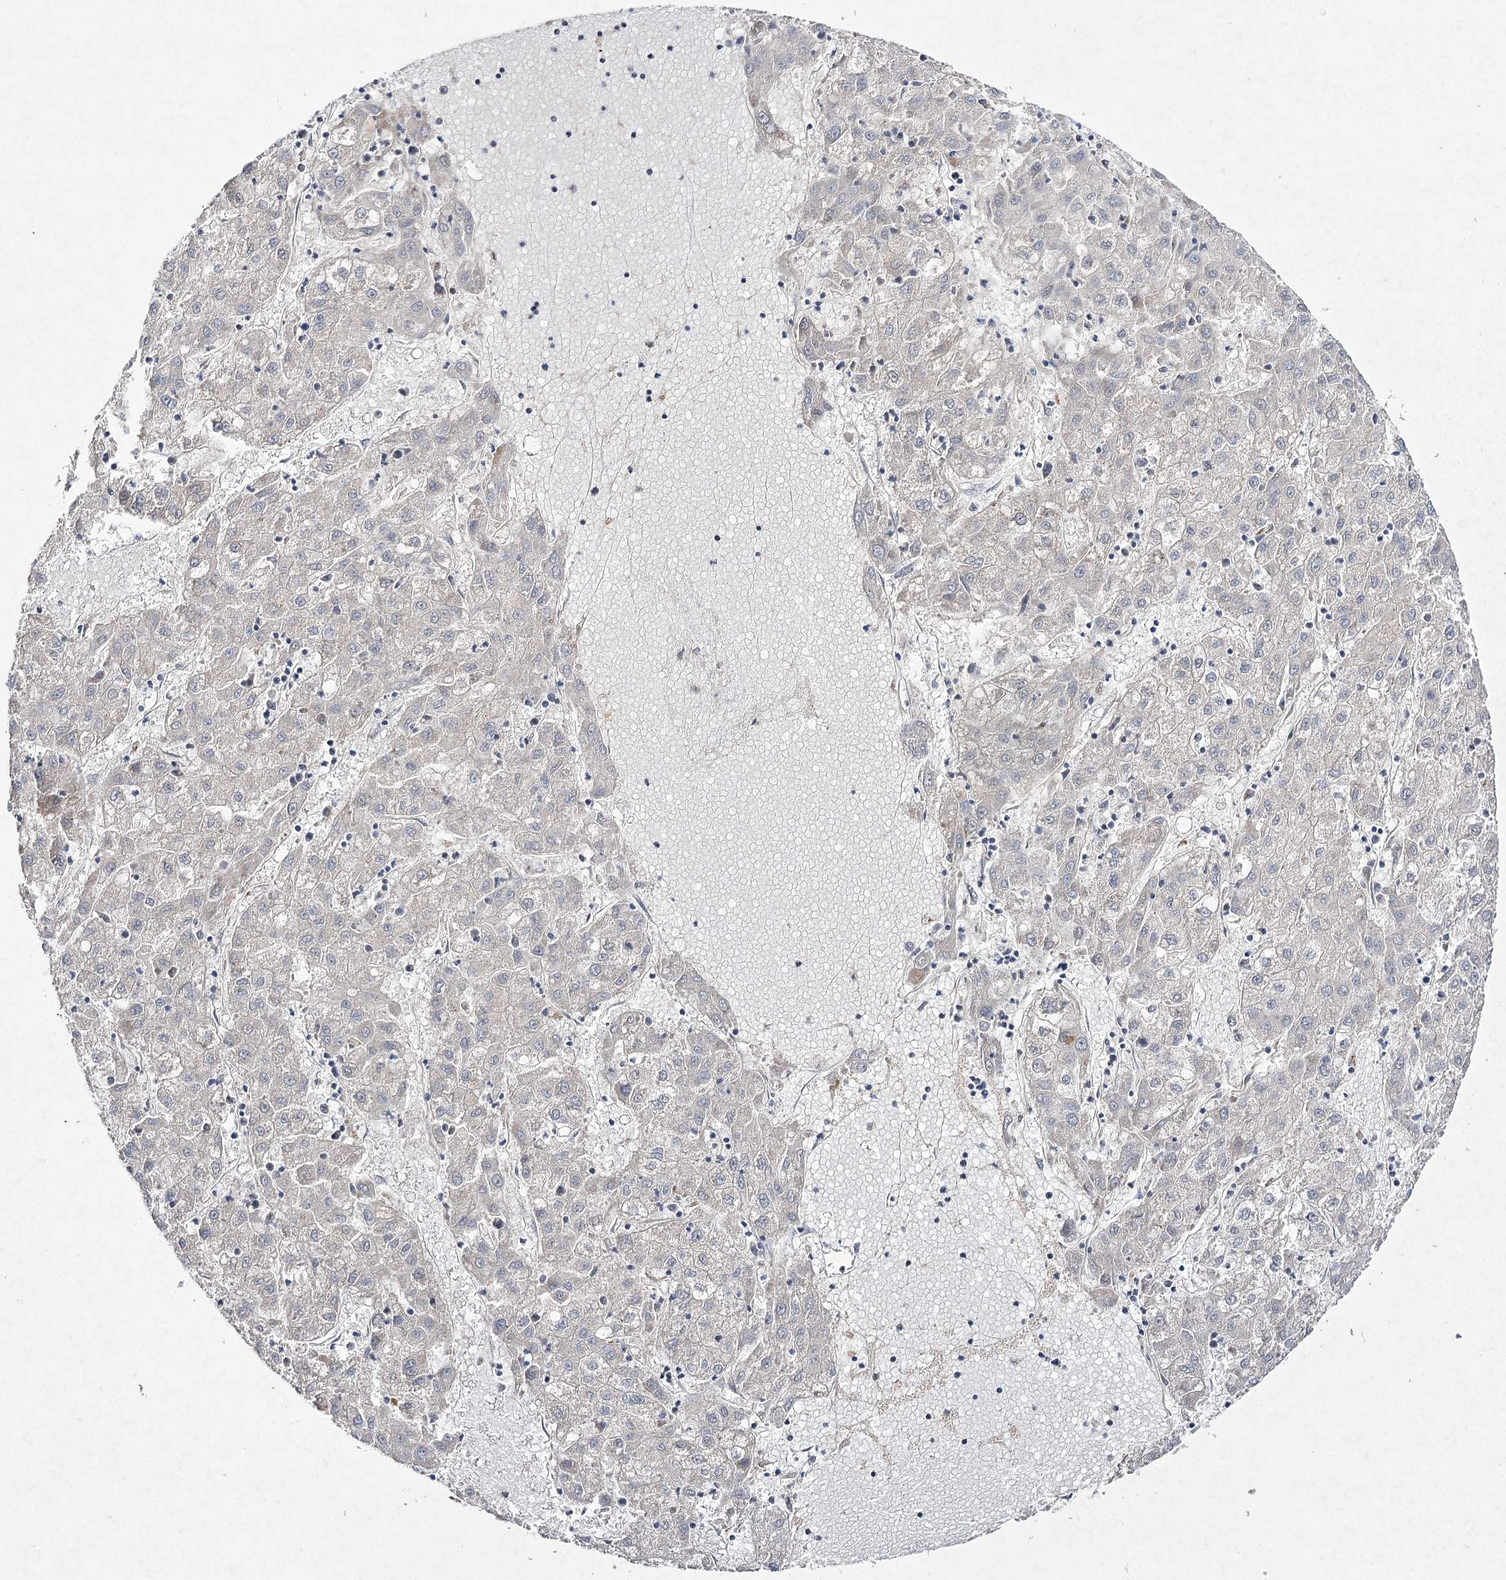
{"staining": {"intensity": "negative", "quantity": "none", "location": "none"}, "tissue": "liver cancer", "cell_type": "Tumor cells", "image_type": "cancer", "snomed": [{"axis": "morphology", "description": "Carcinoma, Hepatocellular, NOS"}, {"axis": "topography", "description": "Liver"}], "caption": "Tumor cells show no significant protein positivity in liver cancer (hepatocellular carcinoma).", "gene": "FANCL", "patient": {"sex": "male", "age": 72}}